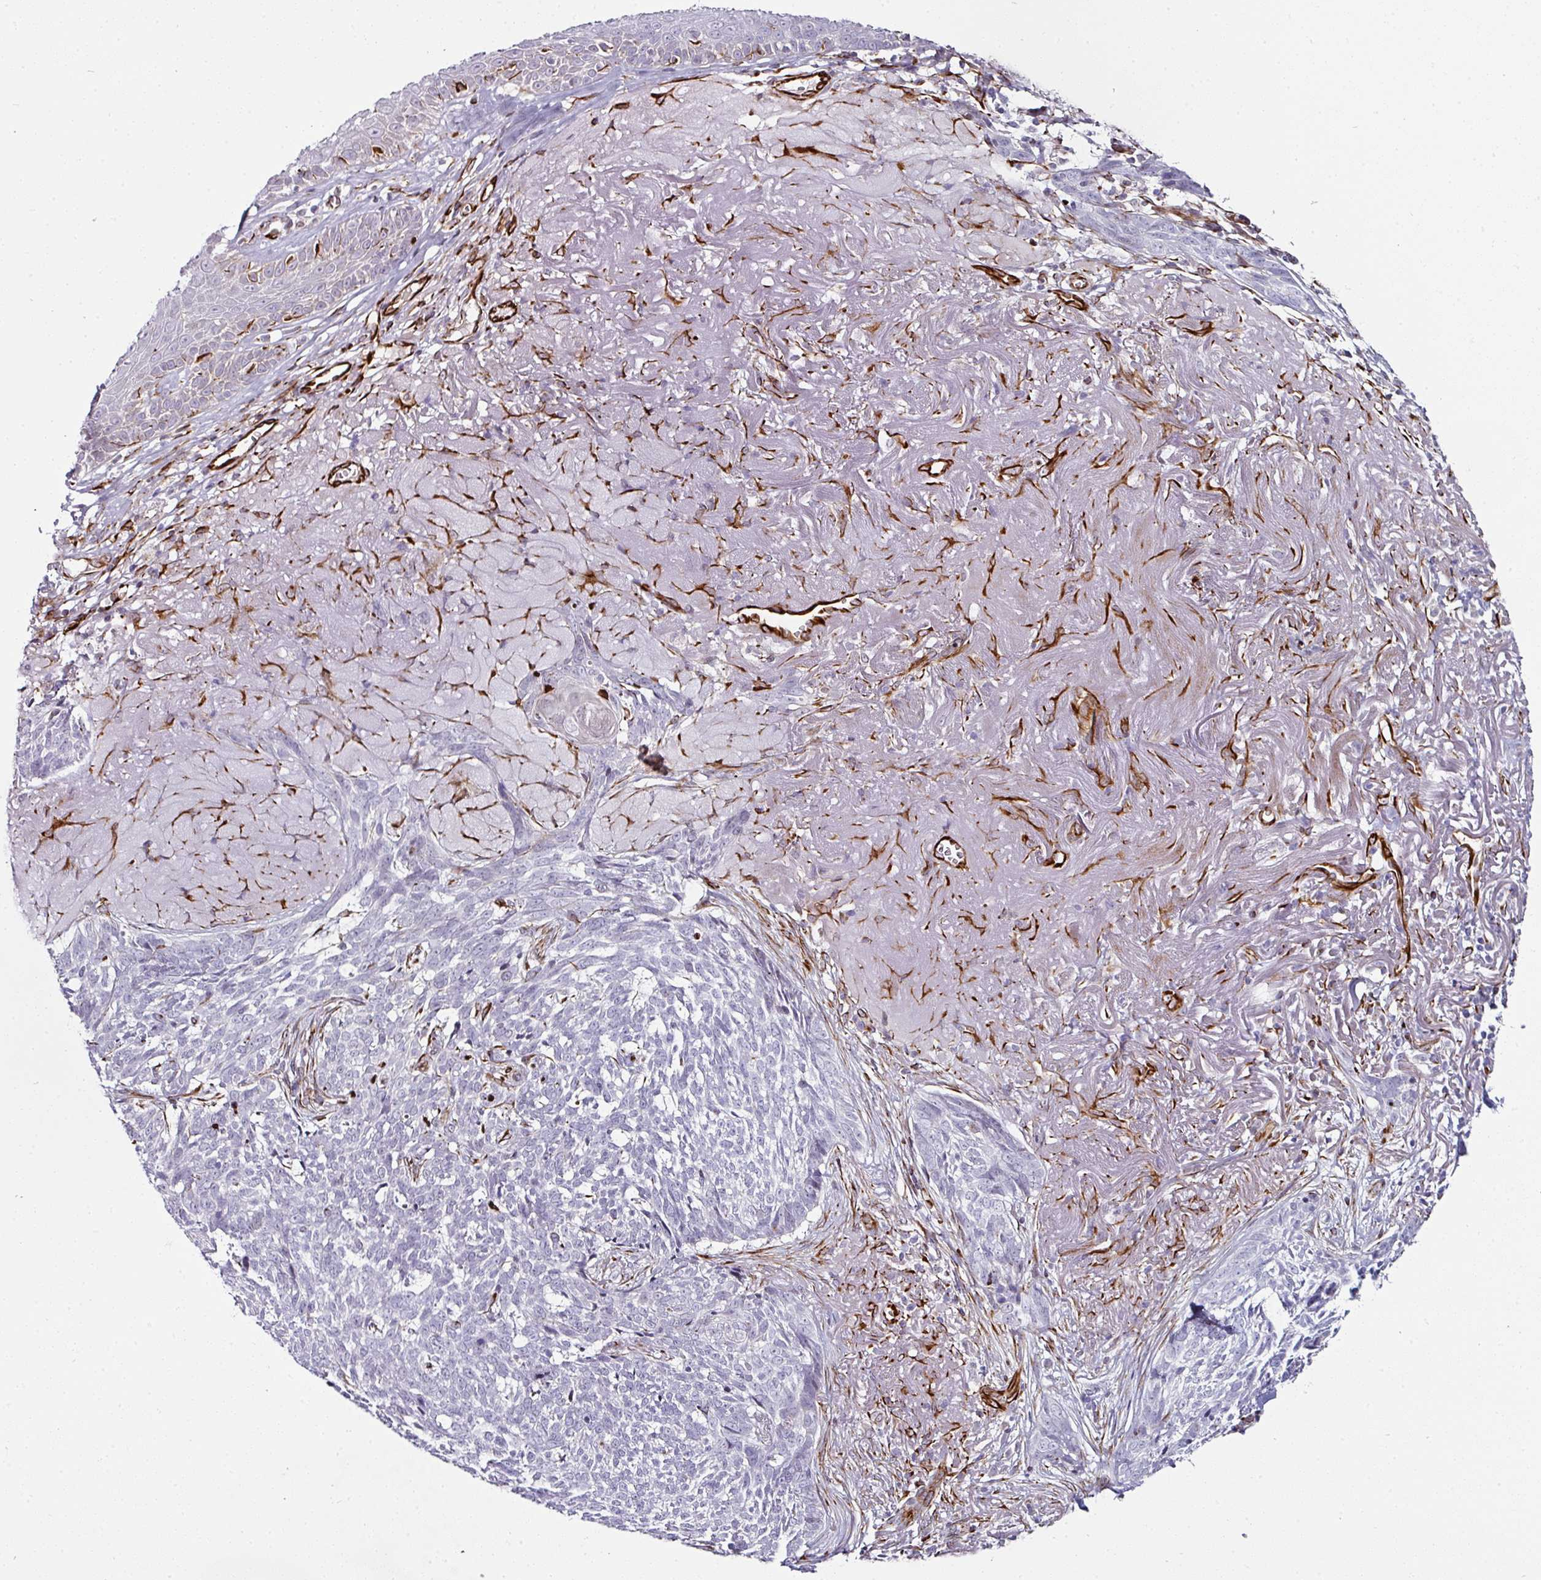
{"staining": {"intensity": "negative", "quantity": "none", "location": "none"}, "tissue": "skin cancer", "cell_type": "Tumor cells", "image_type": "cancer", "snomed": [{"axis": "morphology", "description": "Basal cell carcinoma"}, {"axis": "topography", "description": "Skin"}, {"axis": "topography", "description": "Skin of face"}], "caption": "High magnification brightfield microscopy of skin cancer stained with DAB (3,3'-diaminobenzidine) (brown) and counterstained with hematoxylin (blue): tumor cells show no significant positivity.", "gene": "TMPRSS9", "patient": {"sex": "female", "age": 95}}